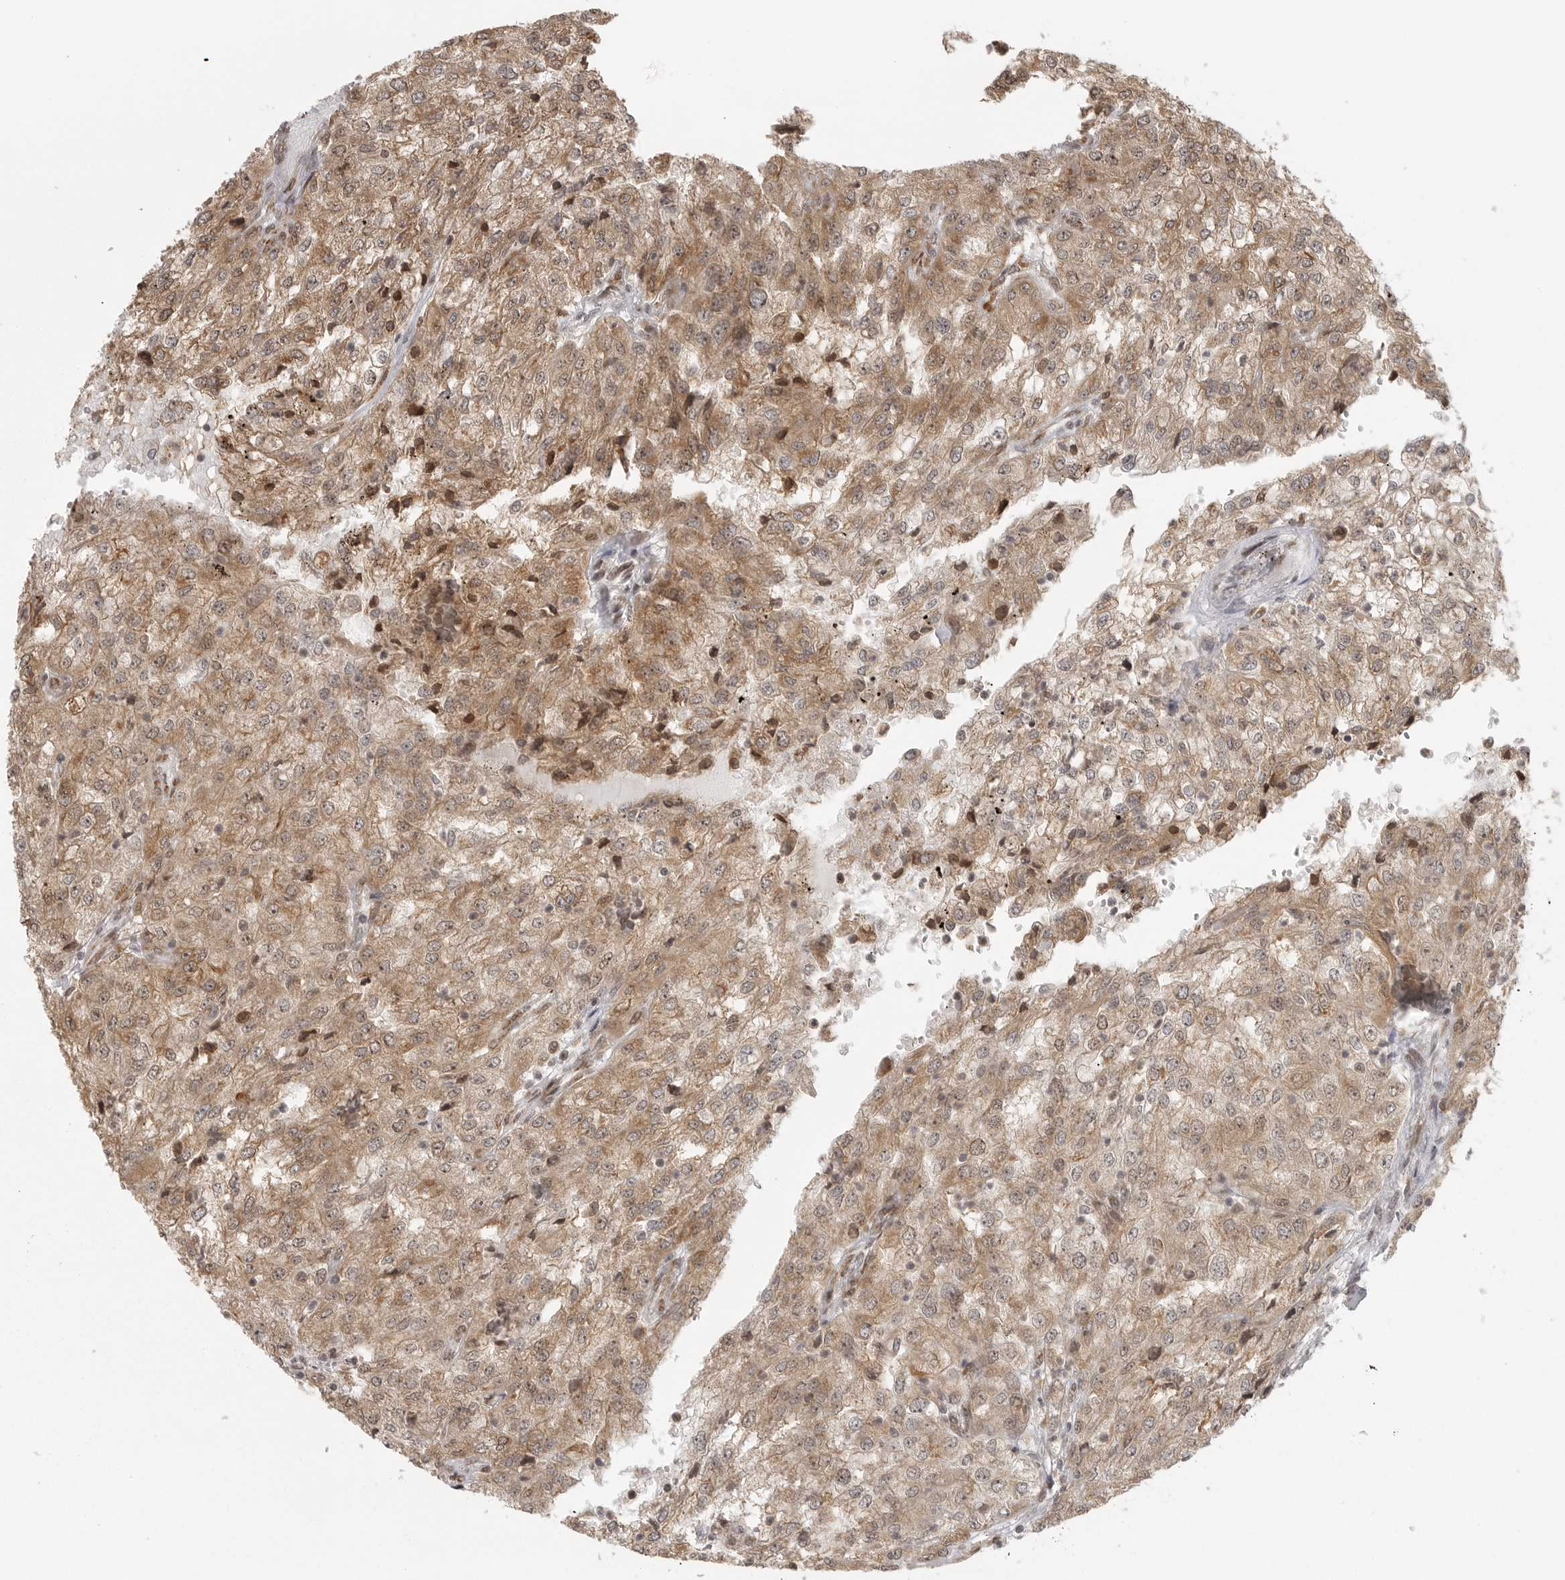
{"staining": {"intensity": "moderate", "quantity": ">75%", "location": "cytoplasmic/membranous"}, "tissue": "renal cancer", "cell_type": "Tumor cells", "image_type": "cancer", "snomed": [{"axis": "morphology", "description": "Adenocarcinoma, NOS"}, {"axis": "topography", "description": "Kidney"}], "caption": "Immunohistochemistry (IHC) staining of adenocarcinoma (renal), which shows medium levels of moderate cytoplasmic/membranous positivity in about >75% of tumor cells indicating moderate cytoplasmic/membranous protein staining. The staining was performed using DAB (brown) for protein detection and nuclei were counterstained in hematoxylin (blue).", "gene": "ISG20L2", "patient": {"sex": "female", "age": 54}}